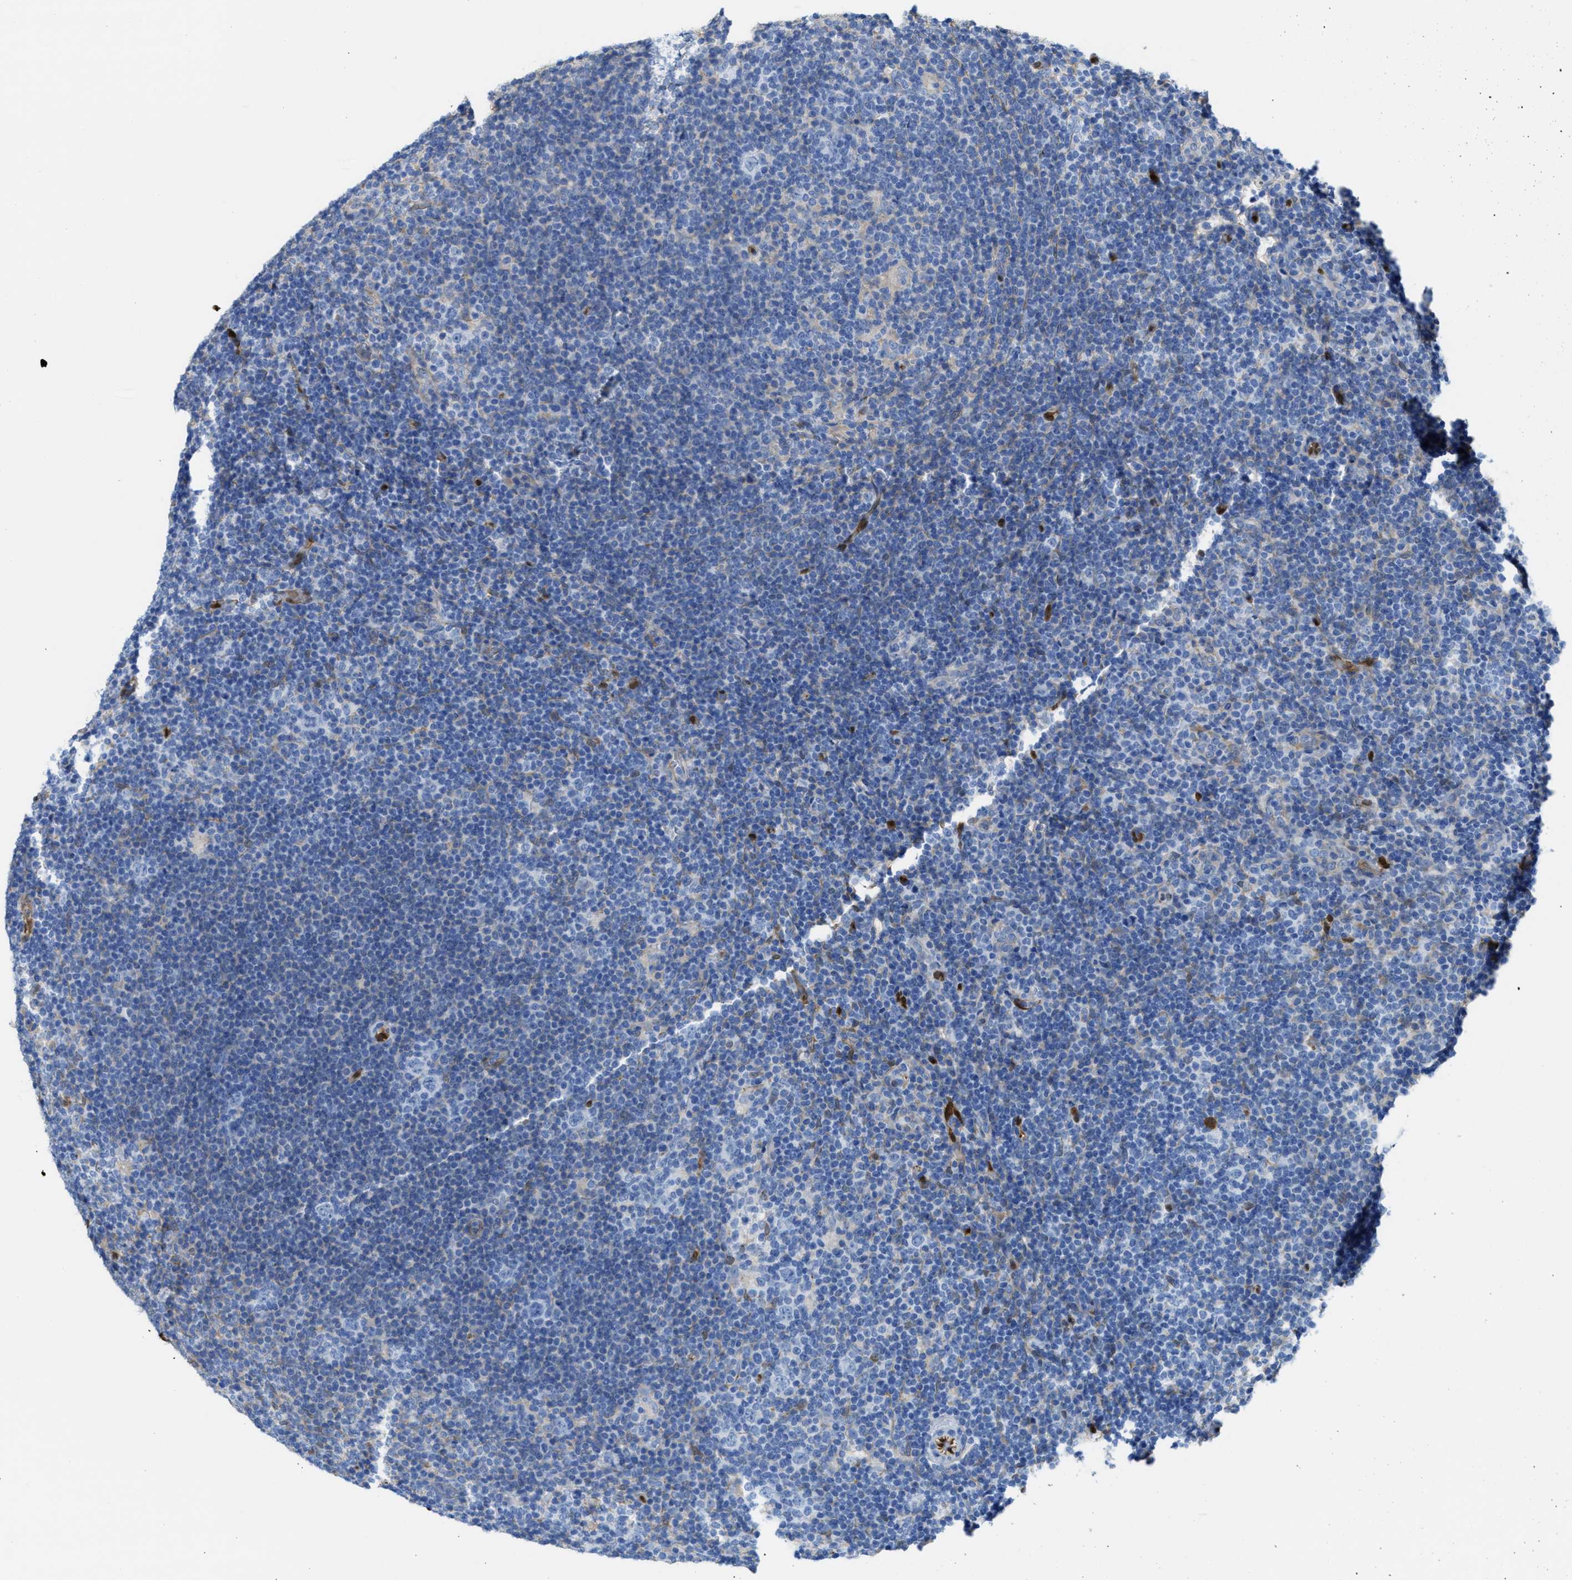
{"staining": {"intensity": "negative", "quantity": "none", "location": "none"}, "tissue": "lymphoma", "cell_type": "Tumor cells", "image_type": "cancer", "snomed": [{"axis": "morphology", "description": "Hodgkin's disease, NOS"}, {"axis": "topography", "description": "Lymph node"}], "caption": "A high-resolution histopathology image shows immunohistochemistry (IHC) staining of lymphoma, which displays no significant expression in tumor cells.", "gene": "ASS1", "patient": {"sex": "female", "age": 57}}